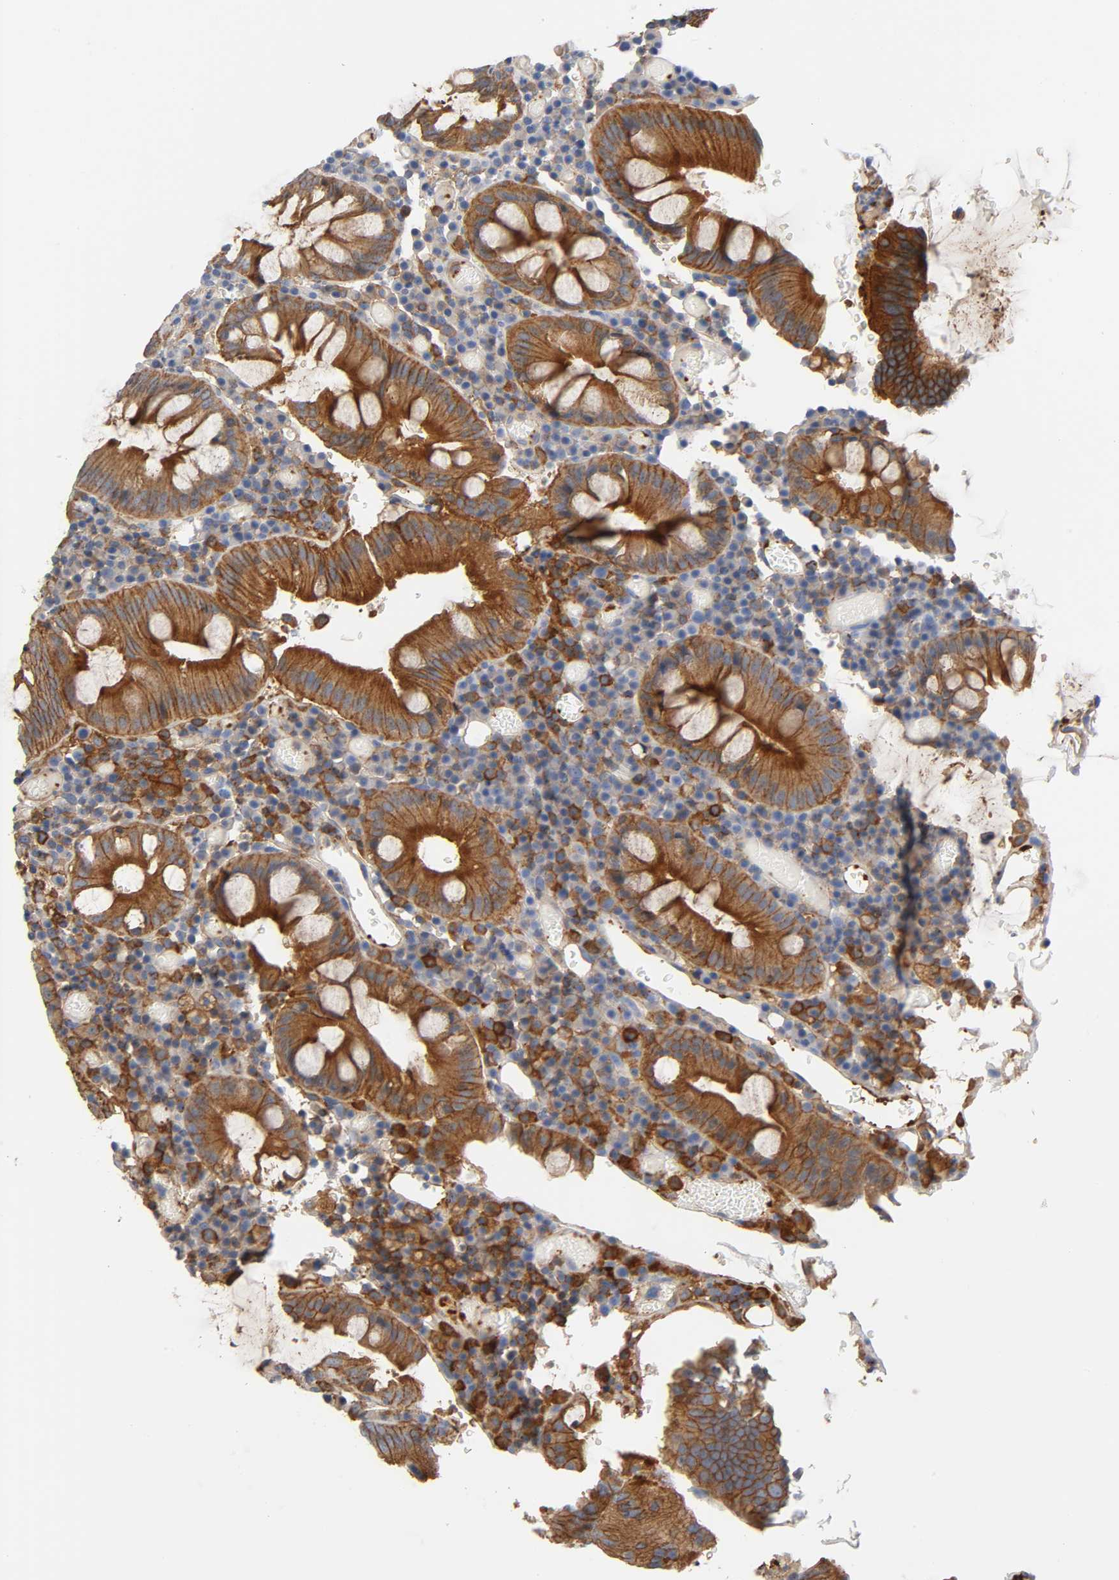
{"staining": {"intensity": "moderate", "quantity": ">75%", "location": "cytoplasmic/membranous"}, "tissue": "colorectal cancer", "cell_type": "Tumor cells", "image_type": "cancer", "snomed": [{"axis": "morphology", "description": "Normal tissue, NOS"}, {"axis": "morphology", "description": "Adenocarcinoma, NOS"}, {"axis": "topography", "description": "Colon"}], "caption": "This histopathology image reveals immunohistochemistry (IHC) staining of human colorectal adenocarcinoma, with medium moderate cytoplasmic/membranous expression in approximately >75% of tumor cells.", "gene": "SRC", "patient": {"sex": "female", "age": 78}}